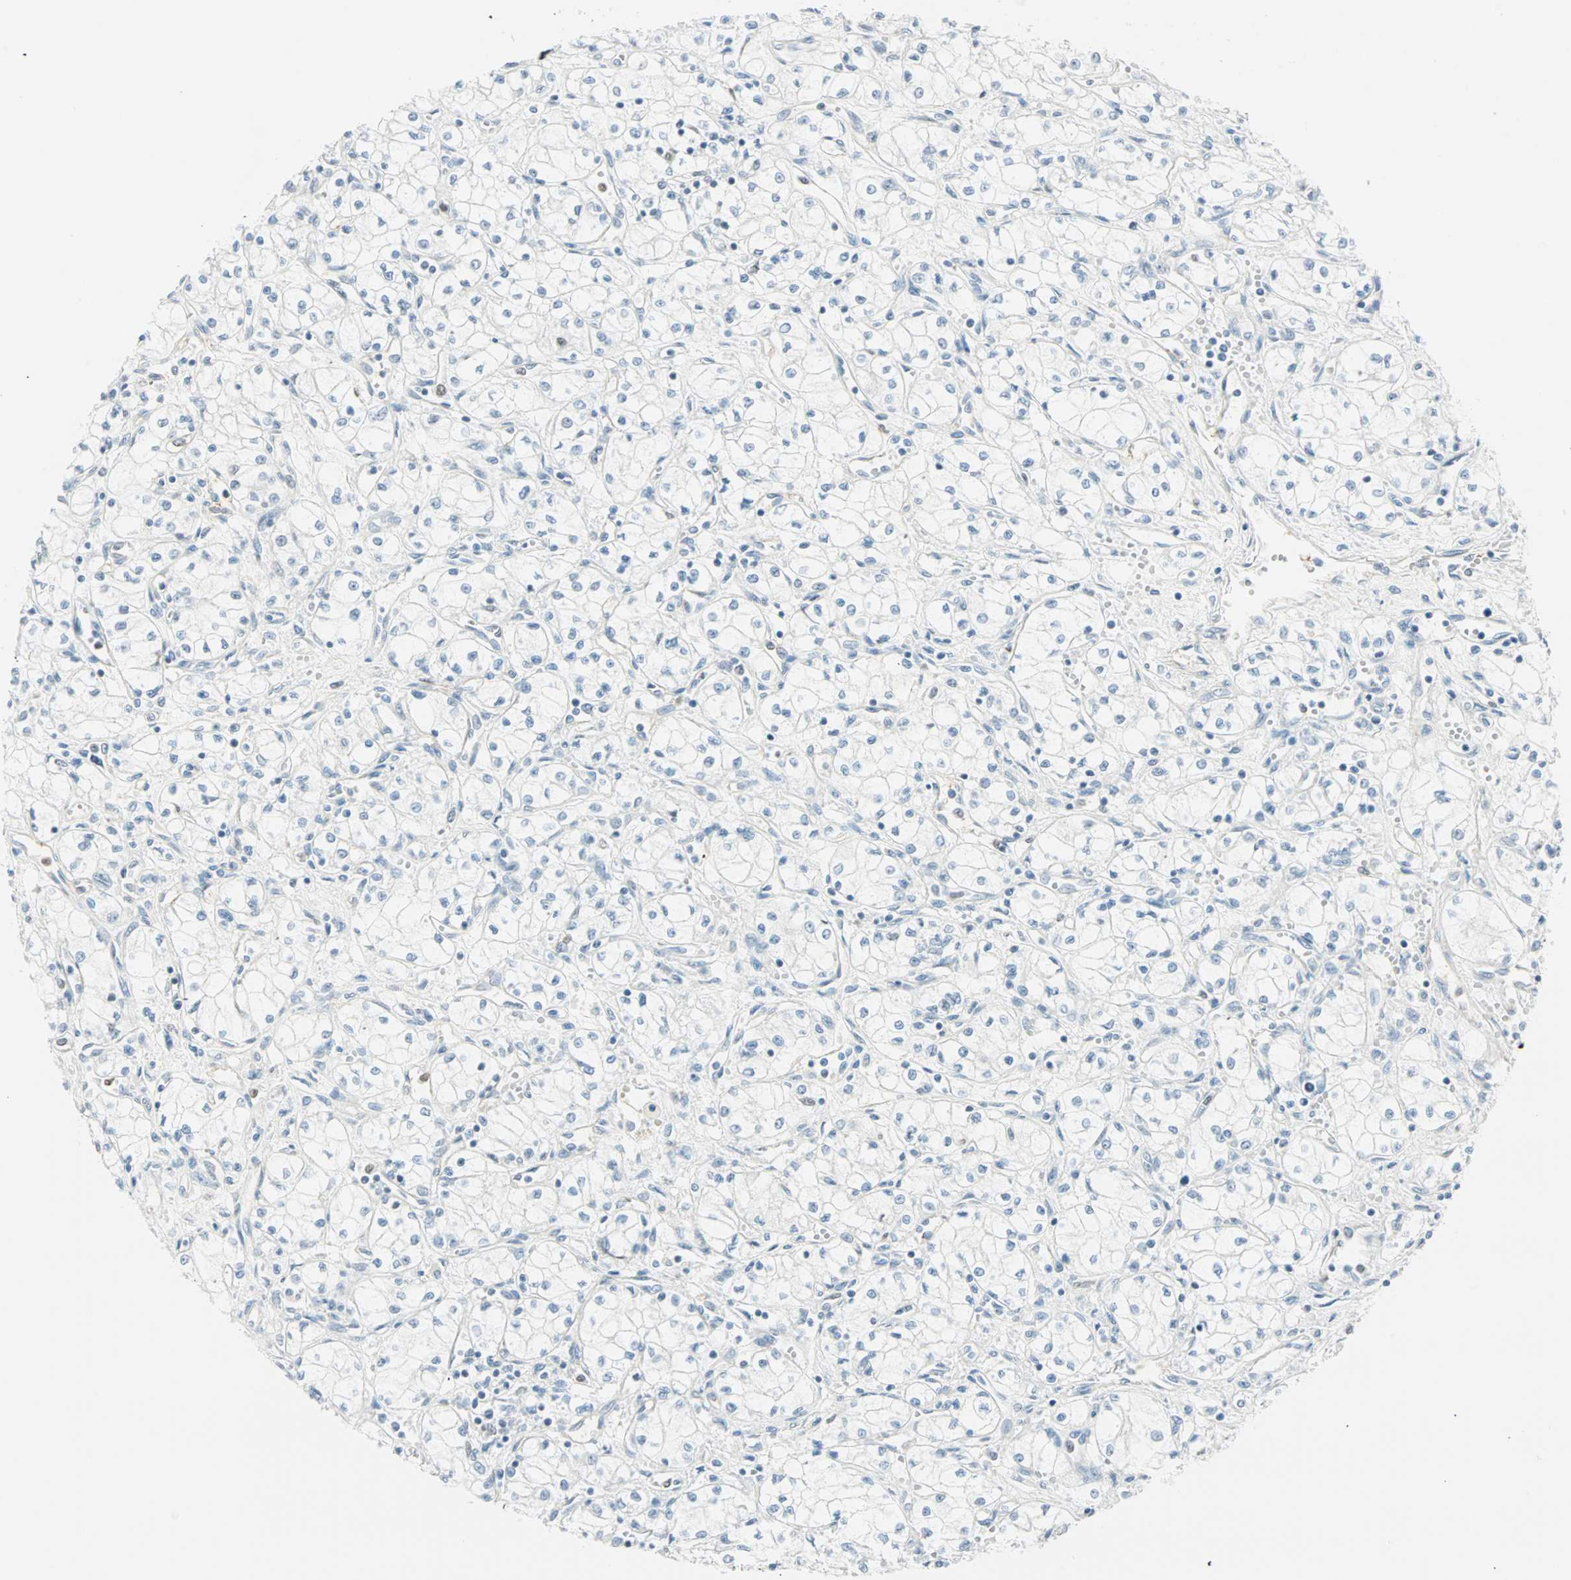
{"staining": {"intensity": "negative", "quantity": "none", "location": "none"}, "tissue": "renal cancer", "cell_type": "Tumor cells", "image_type": "cancer", "snomed": [{"axis": "morphology", "description": "Normal tissue, NOS"}, {"axis": "morphology", "description": "Adenocarcinoma, NOS"}, {"axis": "topography", "description": "Kidney"}], "caption": "Tumor cells are negative for protein expression in human adenocarcinoma (renal).", "gene": "MLLT10", "patient": {"sex": "male", "age": 59}}